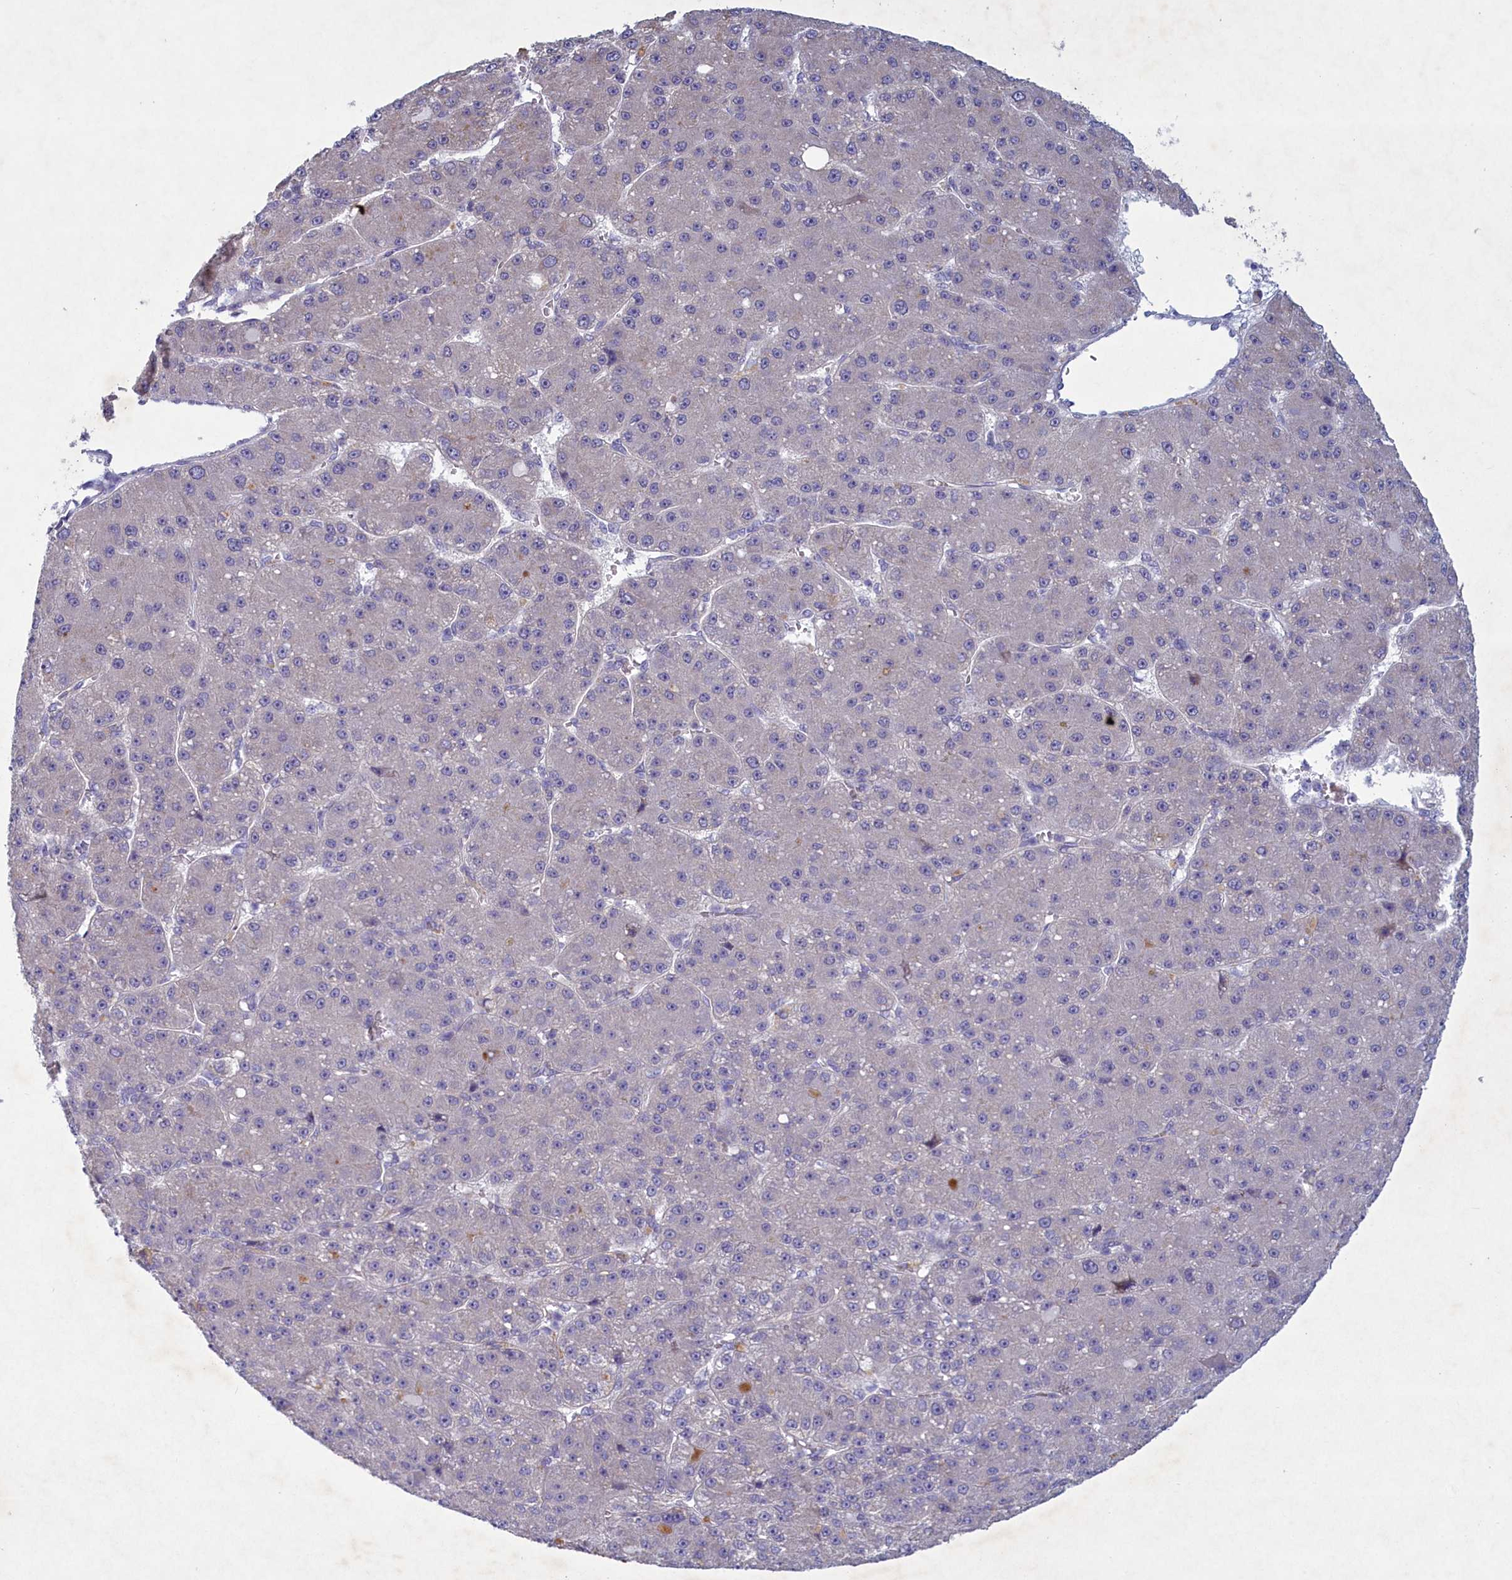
{"staining": {"intensity": "negative", "quantity": "none", "location": "none"}, "tissue": "liver cancer", "cell_type": "Tumor cells", "image_type": "cancer", "snomed": [{"axis": "morphology", "description": "Carcinoma, Hepatocellular, NOS"}, {"axis": "topography", "description": "Liver"}], "caption": "Immunohistochemistry (IHC) image of neoplastic tissue: human liver cancer stained with DAB (3,3'-diaminobenzidine) exhibits no significant protein expression in tumor cells.", "gene": "PLEKHG6", "patient": {"sex": "male", "age": 67}}